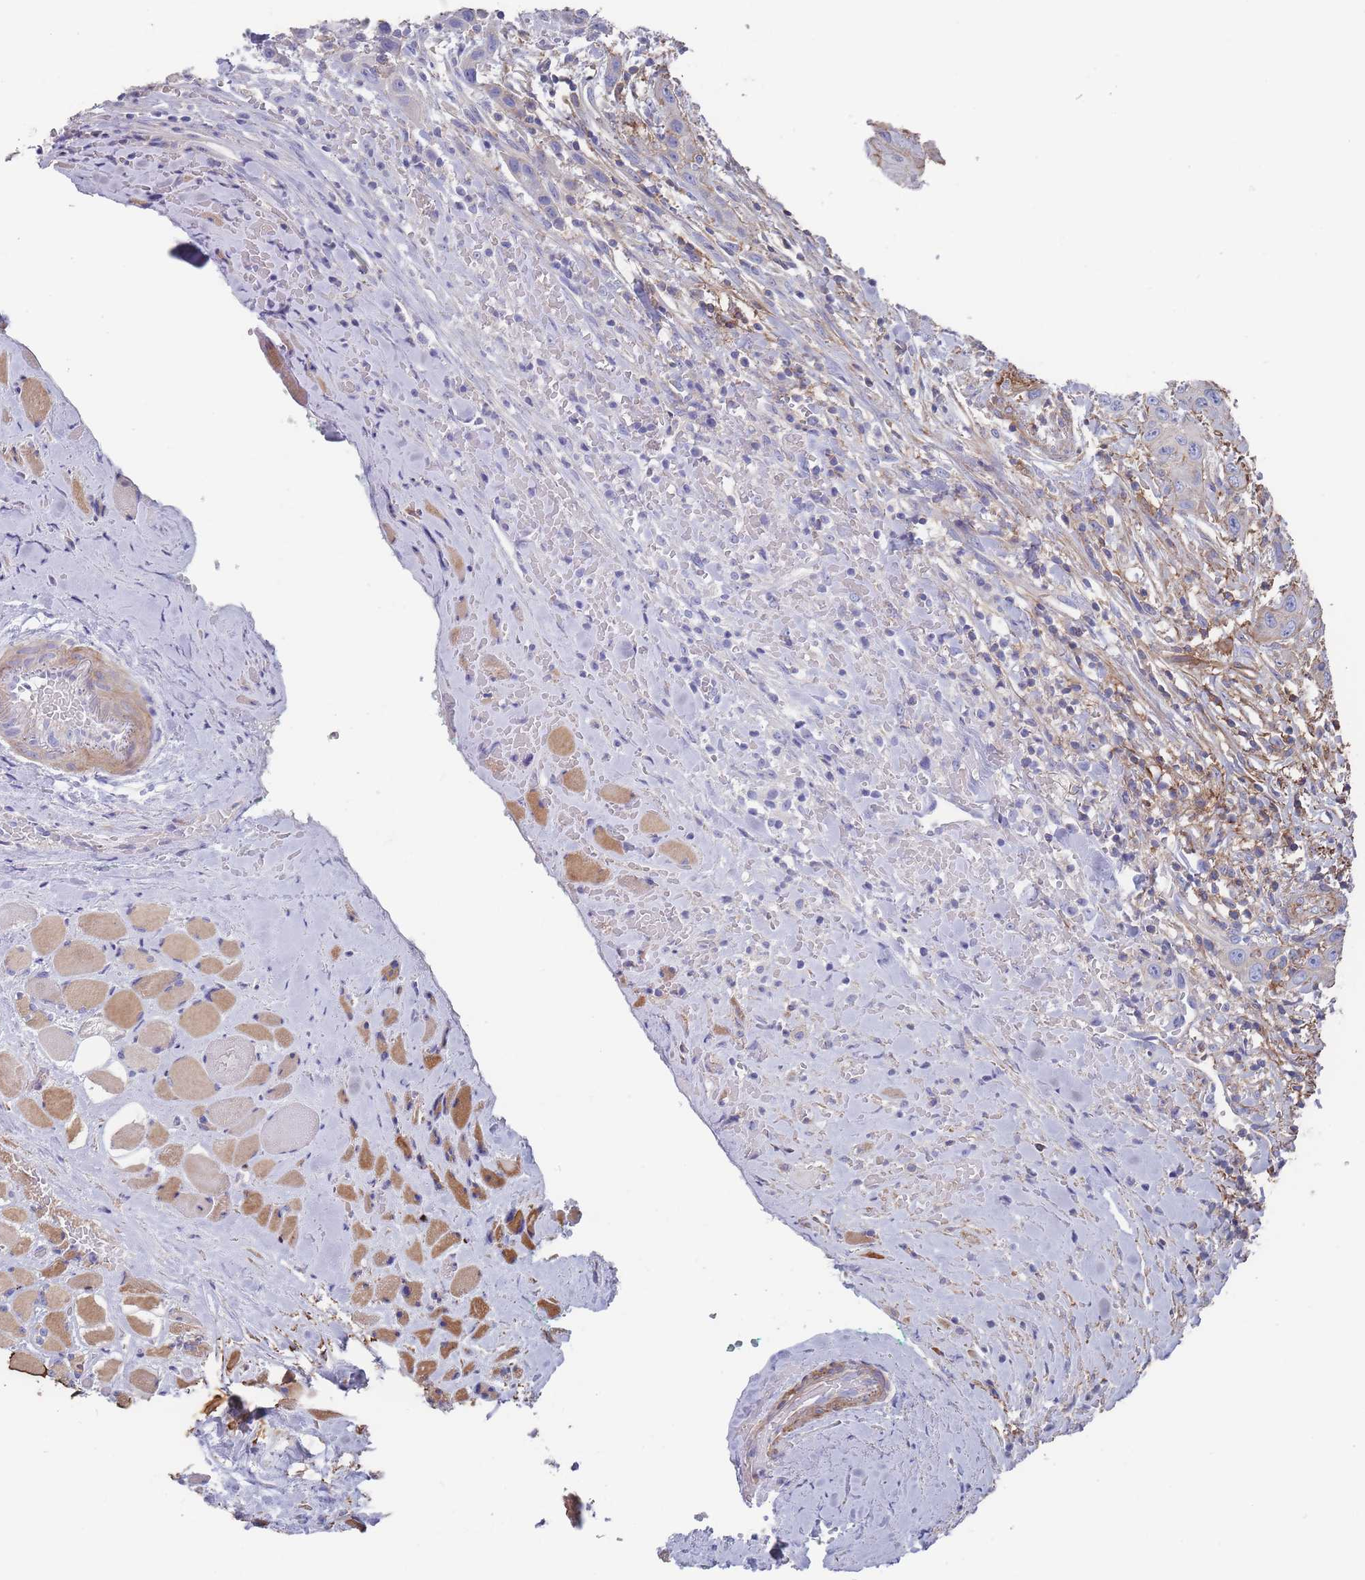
{"staining": {"intensity": "negative", "quantity": "none", "location": "none"}, "tissue": "head and neck cancer", "cell_type": "Tumor cells", "image_type": "cancer", "snomed": [{"axis": "morphology", "description": "Squamous cell carcinoma, NOS"}, {"axis": "topography", "description": "Head-Neck"}], "caption": "Tumor cells show no significant expression in head and neck squamous cell carcinoma.", "gene": "SCCPDH", "patient": {"sex": "male", "age": 81}}